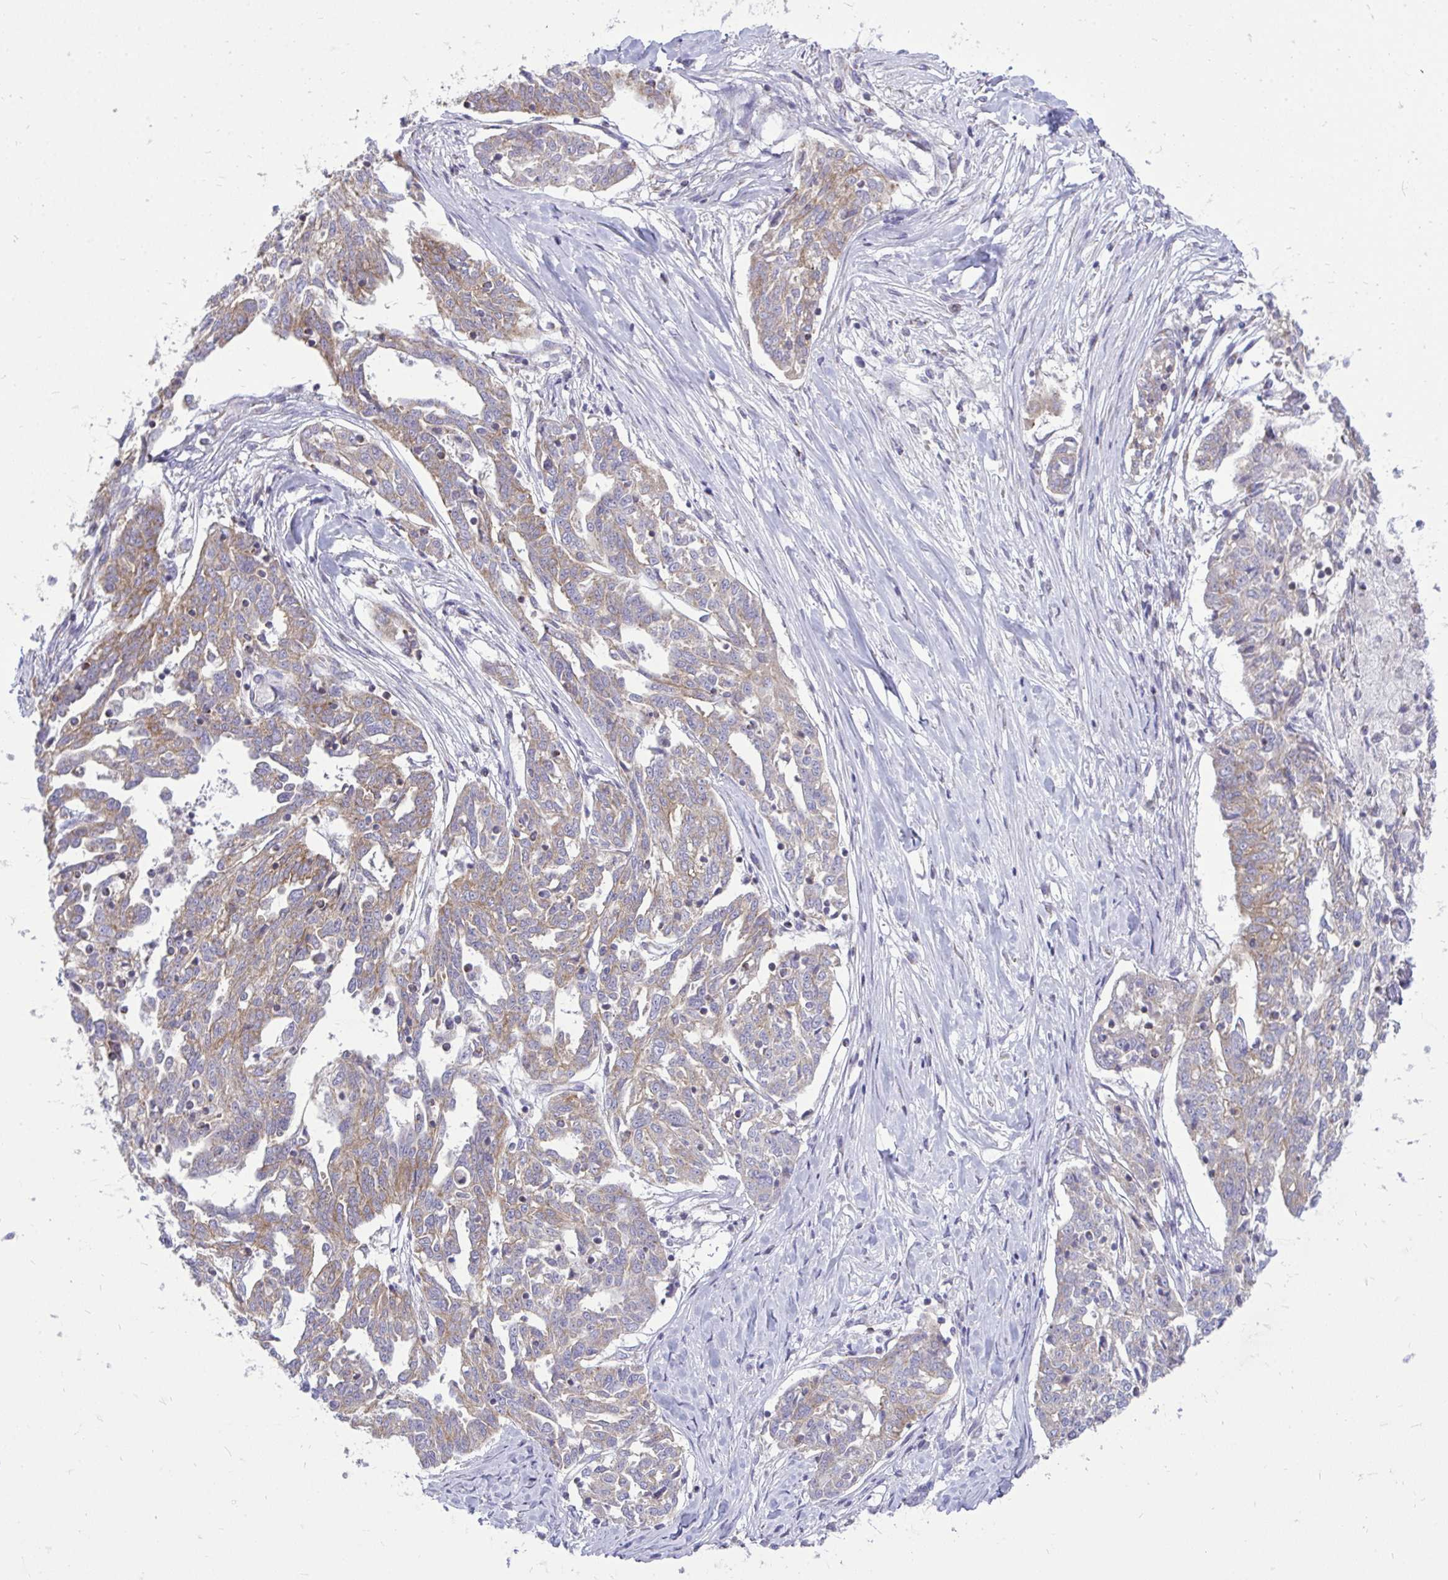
{"staining": {"intensity": "weak", "quantity": ">75%", "location": "cytoplasmic/membranous"}, "tissue": "ovarian cancer", "cell_type": "Tumor cells", "image_type": "cancer", "snomed": [{"axis": "morphology", "description": "Cystadenocarcinoma, serous, NOS"}, {"axis": "topography", "description": "Ovary"}], "caption": "Serous cystadenocarcinoma (ovarian) was stained to show a protein in brown. There is low levels of weak cytoplasmic/membranous staining in about >75% of tumor cells. (Stains: DAB in brown, nuclei in blue, Microscopy: brightfield microscopy at high magnification).", "gene": "SPTBN2", "patient": {"sex": "female", "age": 67}}